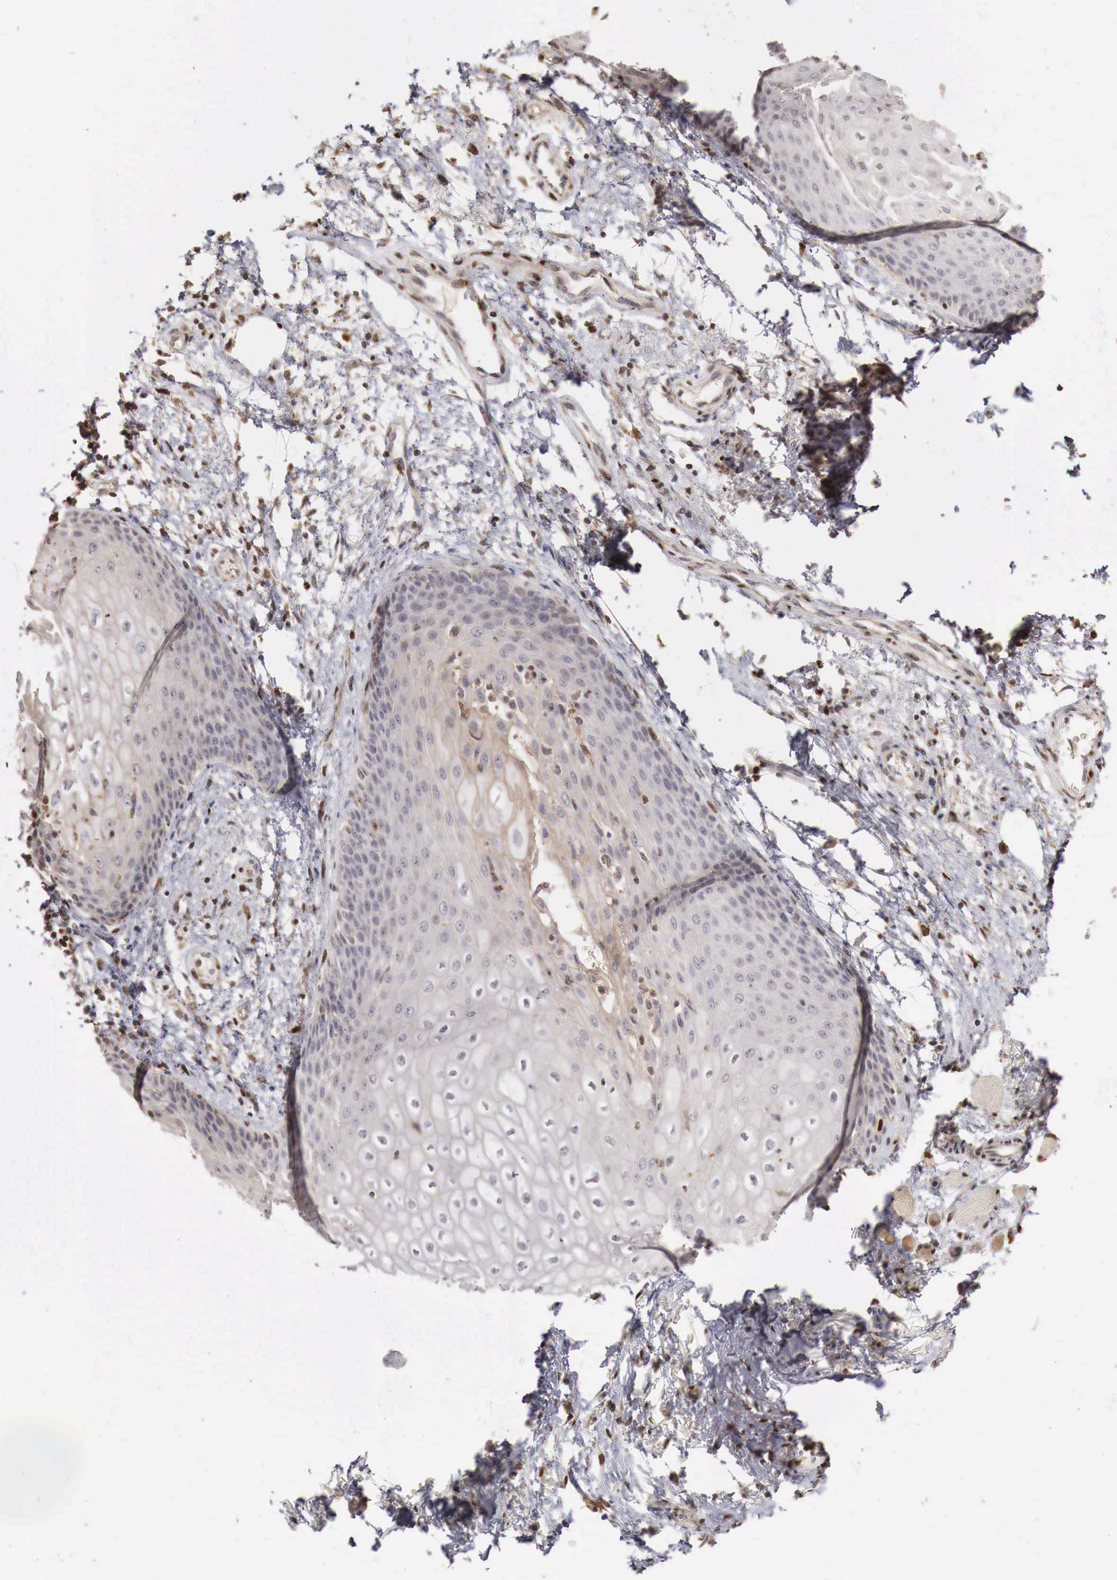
{"staining": {"intensity": "negative", "quantity": "none", "location": "none"}, "tissue": "skin", "cell_type": "Epidermal cells", "image_type": "normal", "snomed": [{"axis": "morphology", "description": "Normal tissue, NOS"}, {"axis": "topography", "description": "Anal"}], "caption": "Protein analysis of benign skin reveals no significant staining in epidermal cells.", "gene": "KHDRBS2", "patient": {"sex": "female", "age": 46}}